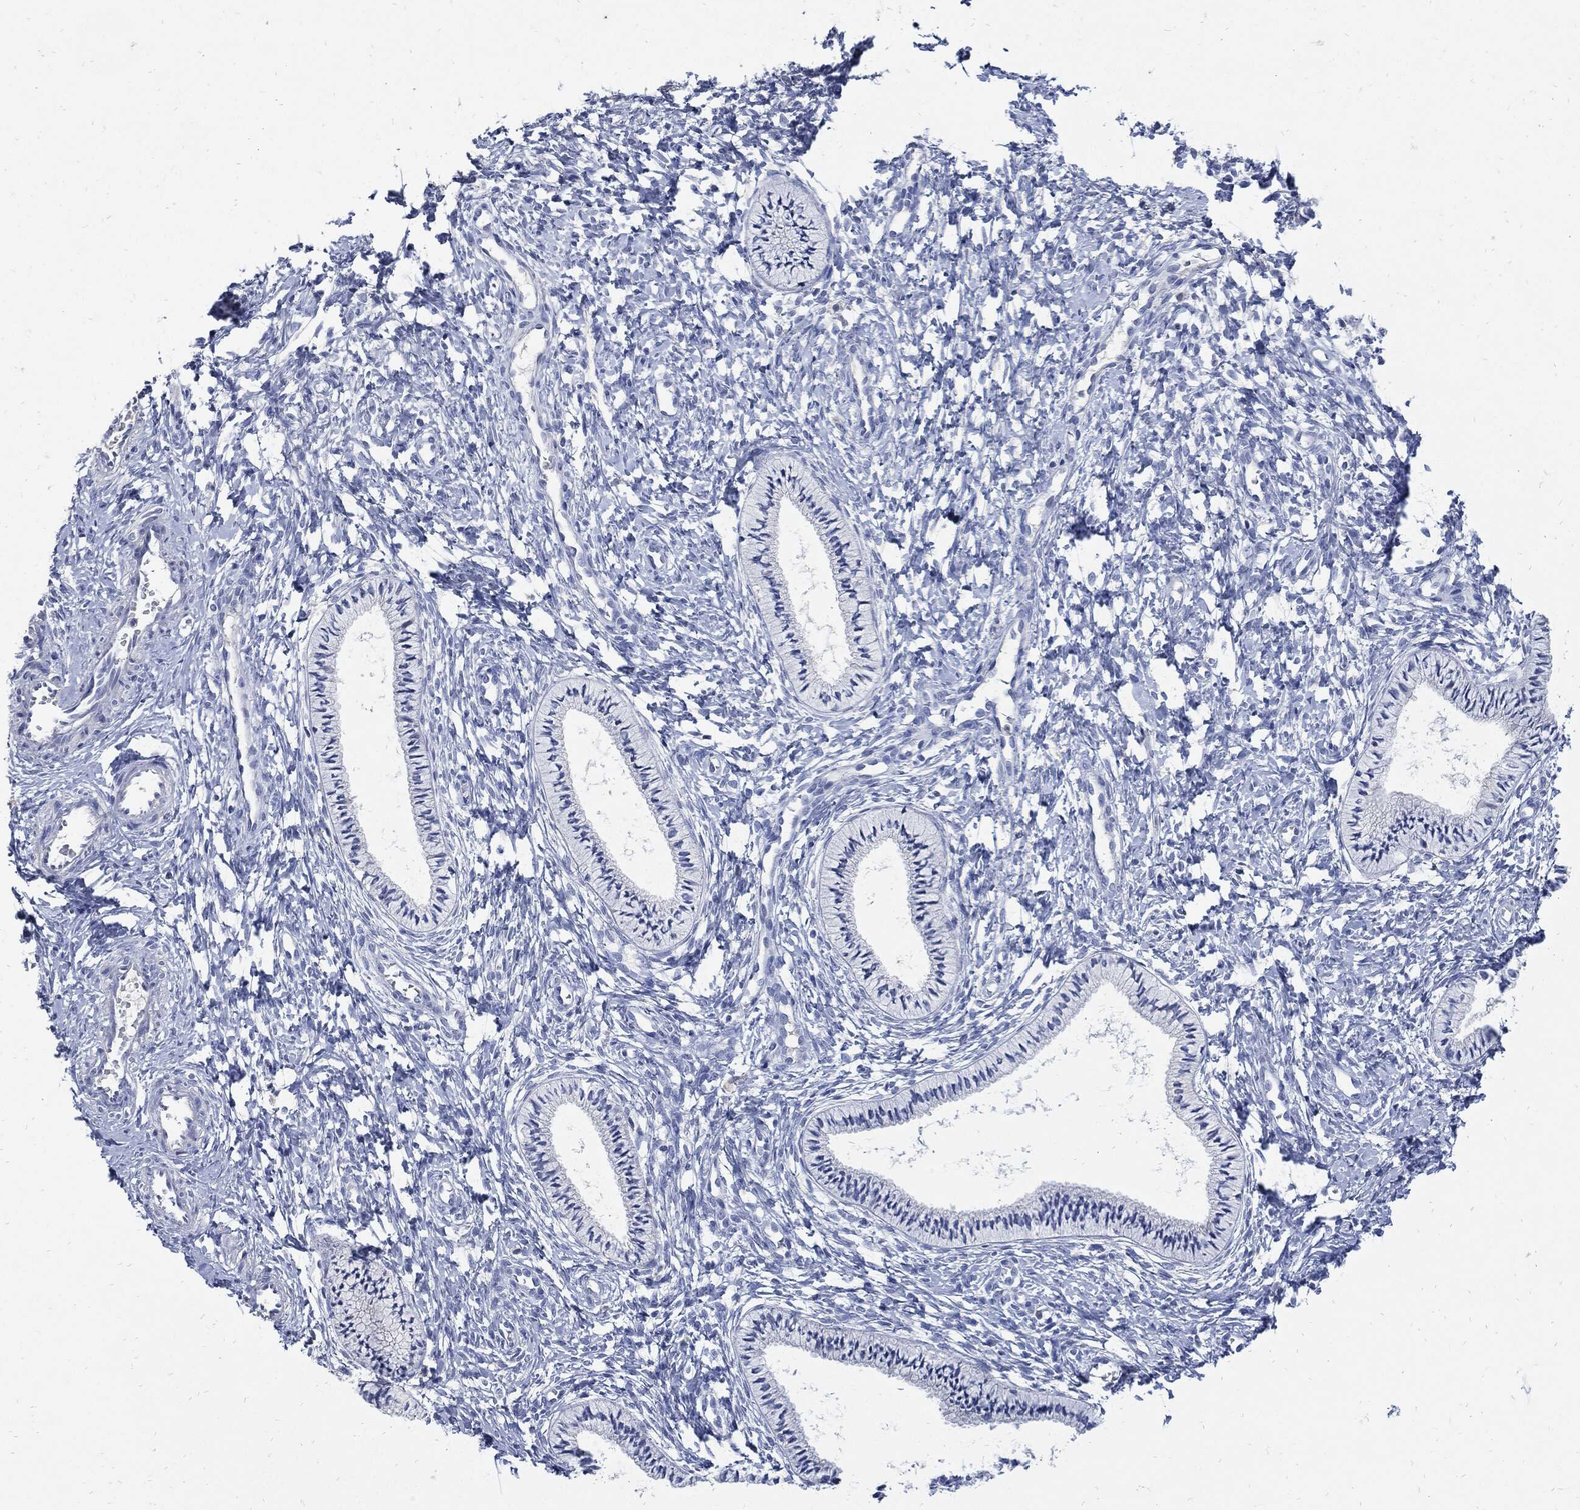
{"staining": {"intensity": "negative", "quantity": "none", "location": "none"}, "tissue": "cervix", "cell_type": "Glandular cells", "image_type": "normal", "snomed": [{"axis": "morphology", "description": "Normal tissue, NOS"}, {"axis": "topography", "description": "Cervix"}], "caption": "High magnification brightfield microscopy of unremarkable cervix stained with DAB (3,3'-diaminobenzidine) (brown) and counterstained with hematoxylin (blue): glandular cells show no significant staining. Nuclei are stained in blue.", "gene": "CPE", "patient": {"sex": "female", "age": 39}}